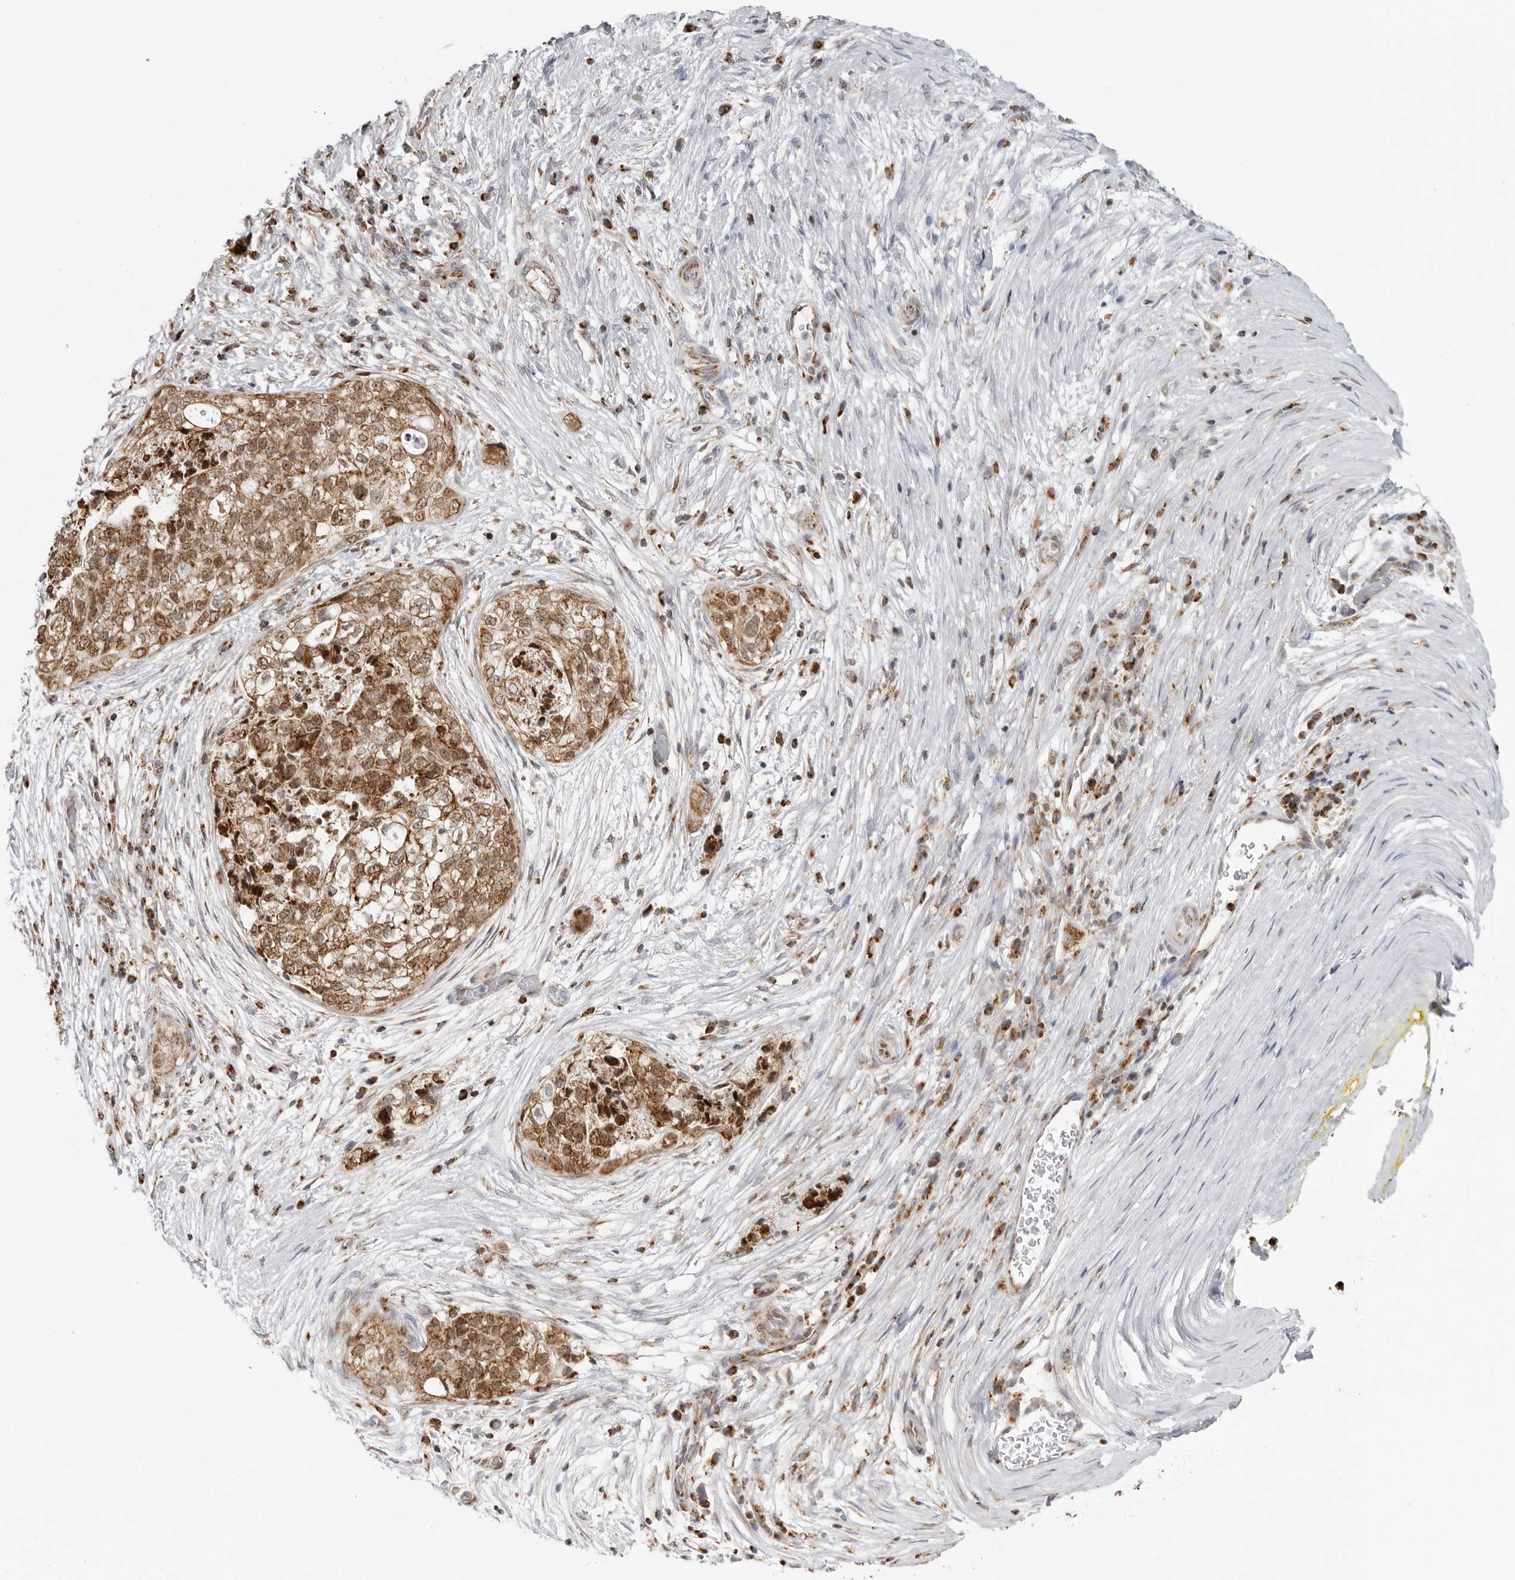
{"staining": {"intensity": "moderate", "quantity": ">75%", "location": "cytoplasmic/membranous,nuclear"}, "tissue": "pancreatic cancer", "cell_type": "Tumor cells", "image_type": "cancer", "snomed": [{"axis": "morphology", "description": "Adenocarcinoma, NOS"}, {"axis": "topography", "description": "Pancreas"}], "caption": "Adenocarcinoma (pancreatic) stained for a protein exhibits moderate cytoplasmic/membranous and nuclear positivity in tumor cells. Nuclei are stained in blue.", "gene": "COX5A", "patient": {"sex": "male", "age": 72}}